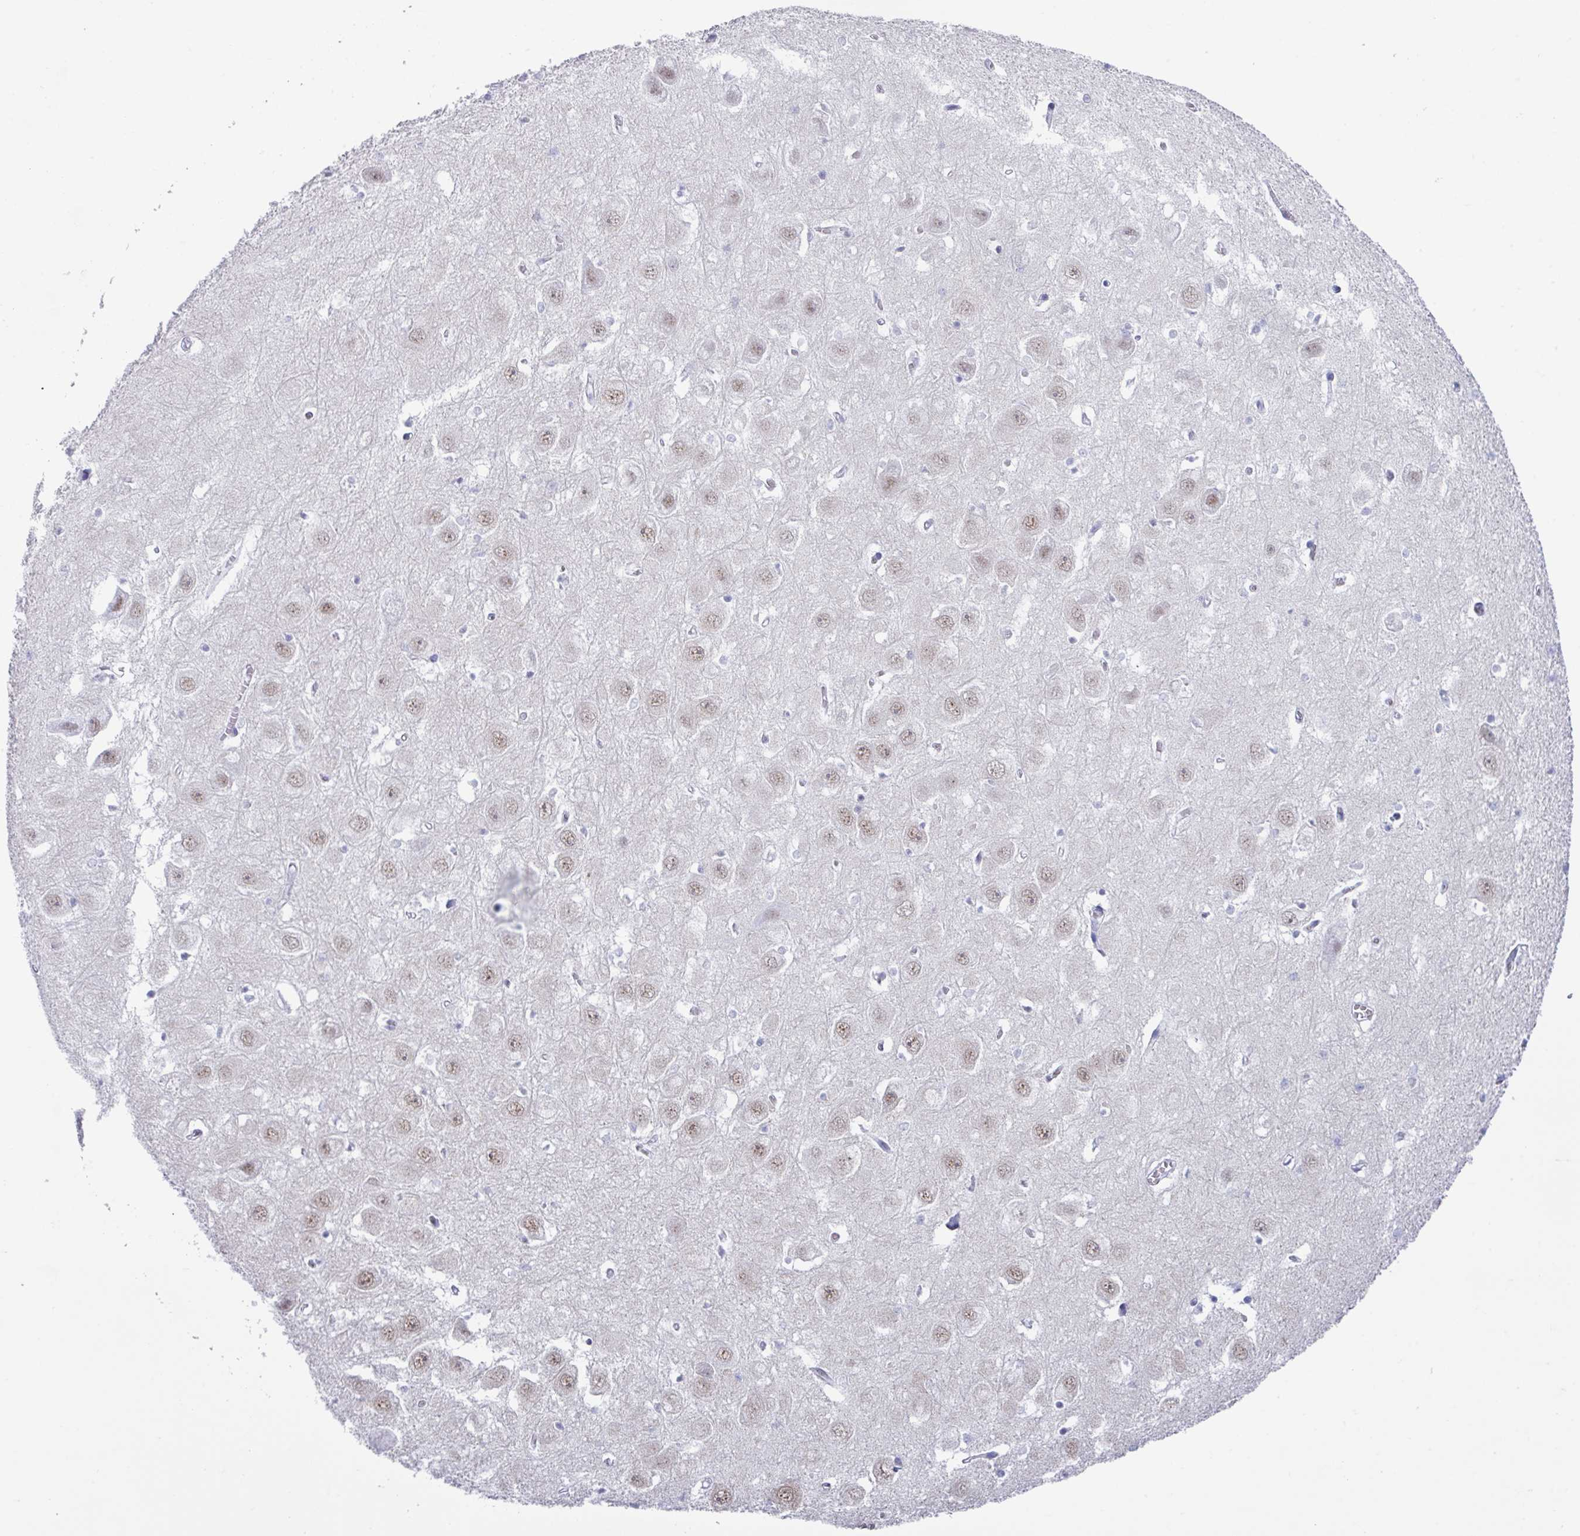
{"staining": {"intensity": "negative", "quantity": "none", "location": "none"}, "tissue": "hippocampus", "cell_type": "Glial cells", "image_type": "normal", "snomed": [{"axis": "morphology", "description": "Normal tissue, NOS"}, {"axis": "topography", "description": "Hippocampus"}], "caption": "Immunohistochemistry (IHC) image of unremarkable hippocampus: human hippocampus stained with DAB (3,3'-diaminobenzidine) demonstrates no significant protein staining in glial cells.", "gene": "PUF60", "patient": {"sex": "female", "age": 64}}